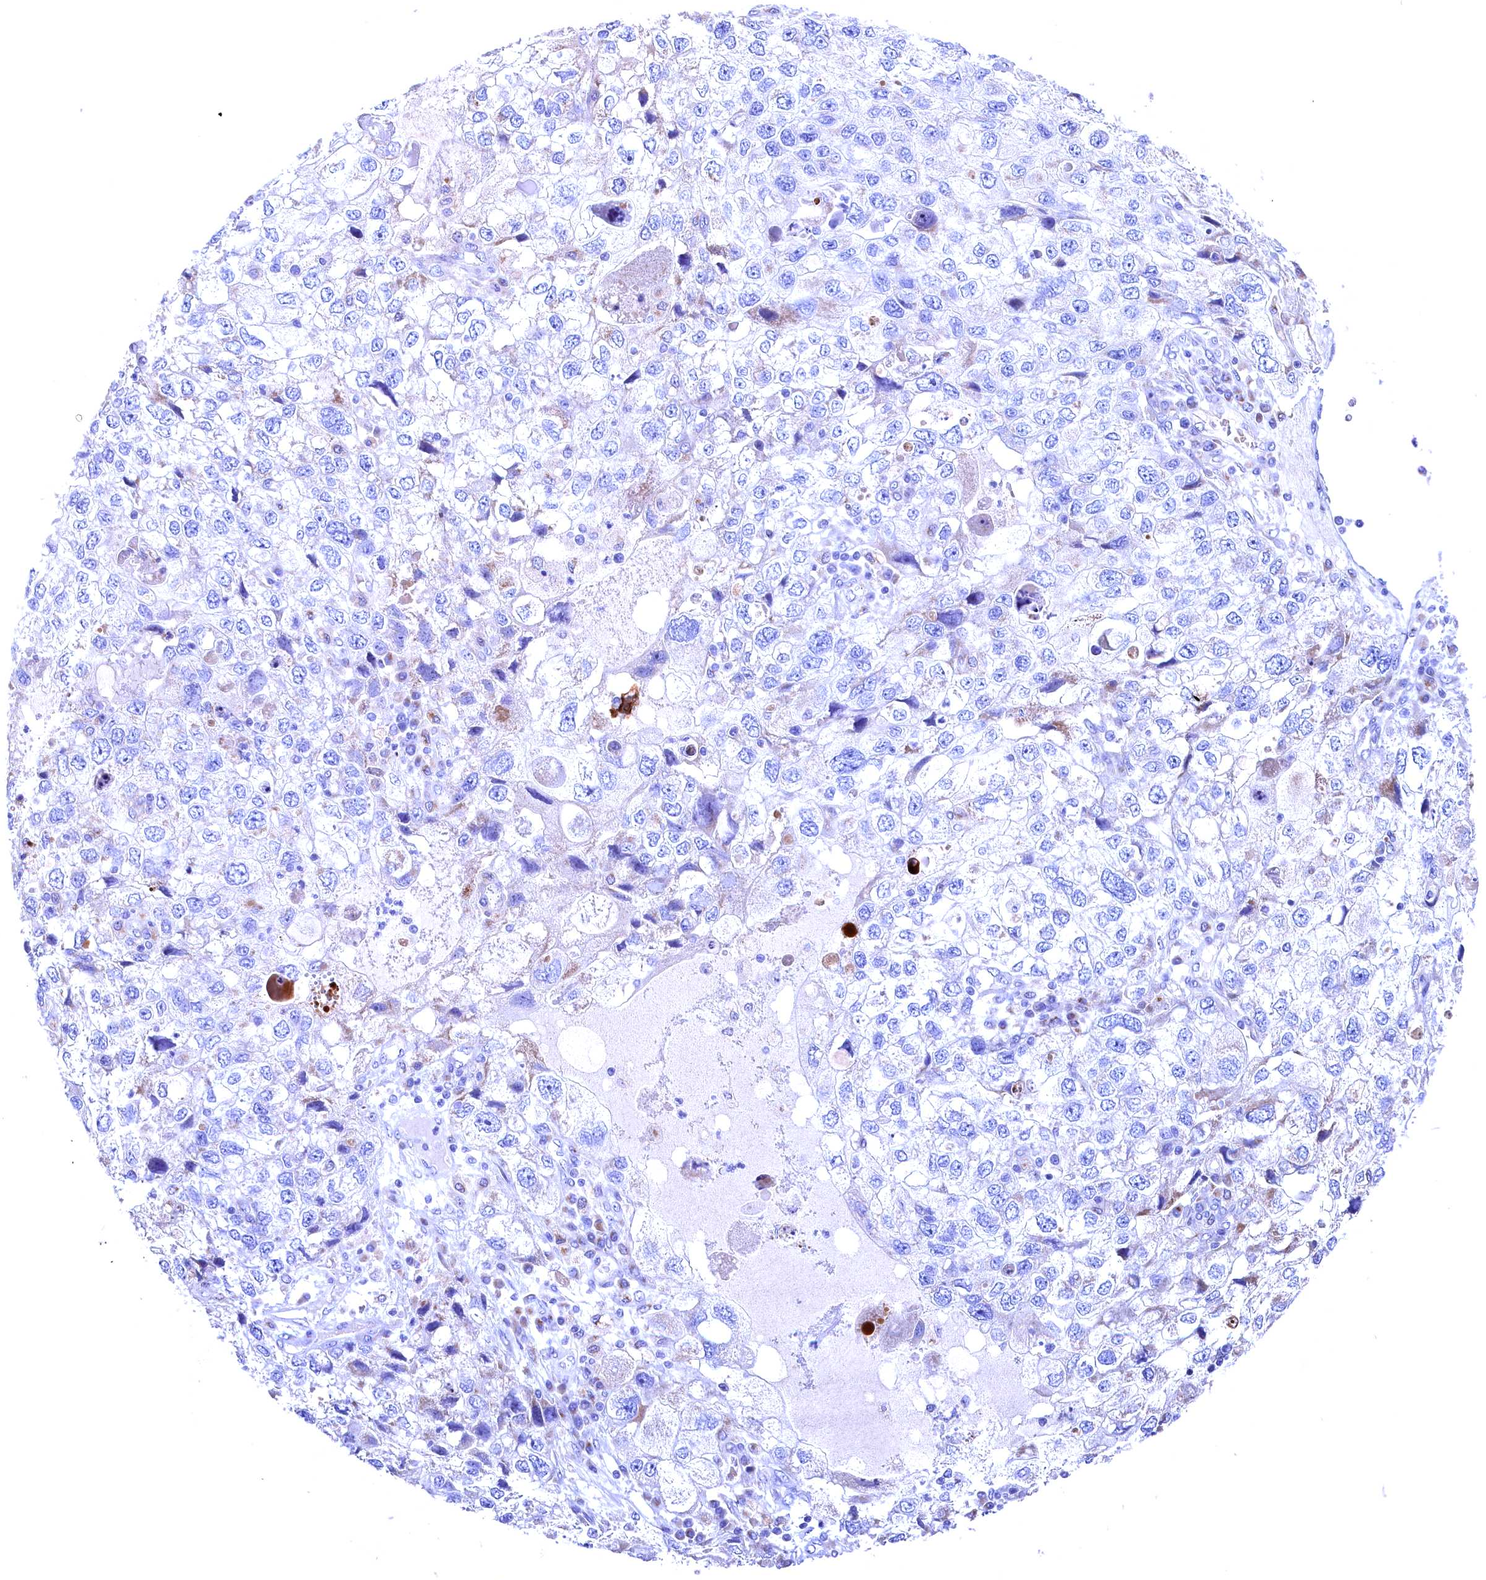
{"staining": {"intensity": "negative", "quantity": "none", "location": "none"}, "tissue": "endometrial cancer", "cell_type": "Tumor cells", "image_type": "cancer", "snomed": [{"axis": "morphology", "description": "Adenocarcinoma, NOS"}, {"axis": "topography", "description": "Endometrium"}], "caption": "Immunohistochemistry of human adenocarcinoma (endometrial) exhibits no staining in tumor cells.", "gene": "GPR108", "patient": {"sex": "female", "age": 49}}